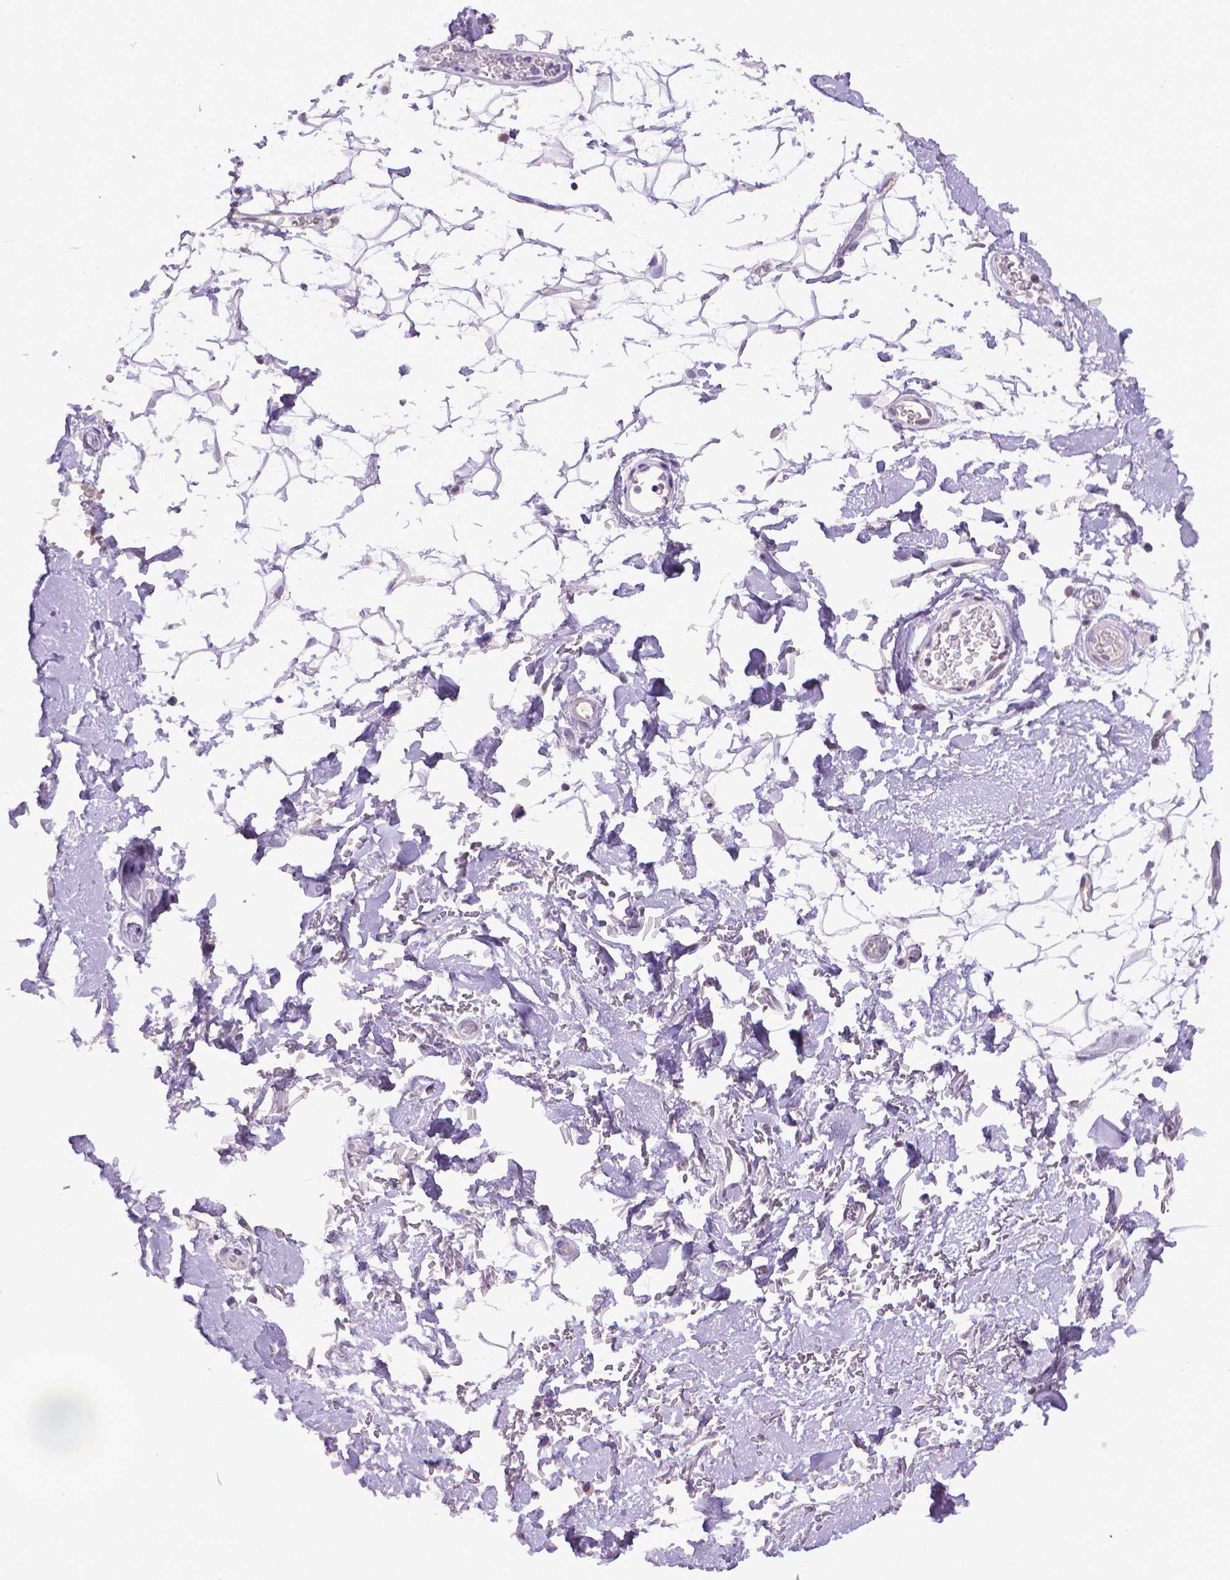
{"staining": {"intensity": "negative", "quantity": "none", "location": "none"}, "tissue": "adipose tissue", "cell_type": "Adipocytes", "image_type": "normal", "snomed": [{"axis": "morphology", "description": "Normal tissue, NOS"}, {"axis": "topography", "description": "Anal"}, {"axis": "topography", "description": "Peripheral nerve tissue"}], "caption": "A micrograph of human adipose tissue is negative for staining in adipocytes. (DAB (3,3'-diaminobenzidine) immunohistochemistry (IHC) visualized using brightfield microscopy, high magnification).", "gene": "KMO", "patient": {"sex": "male", "age": 78}}